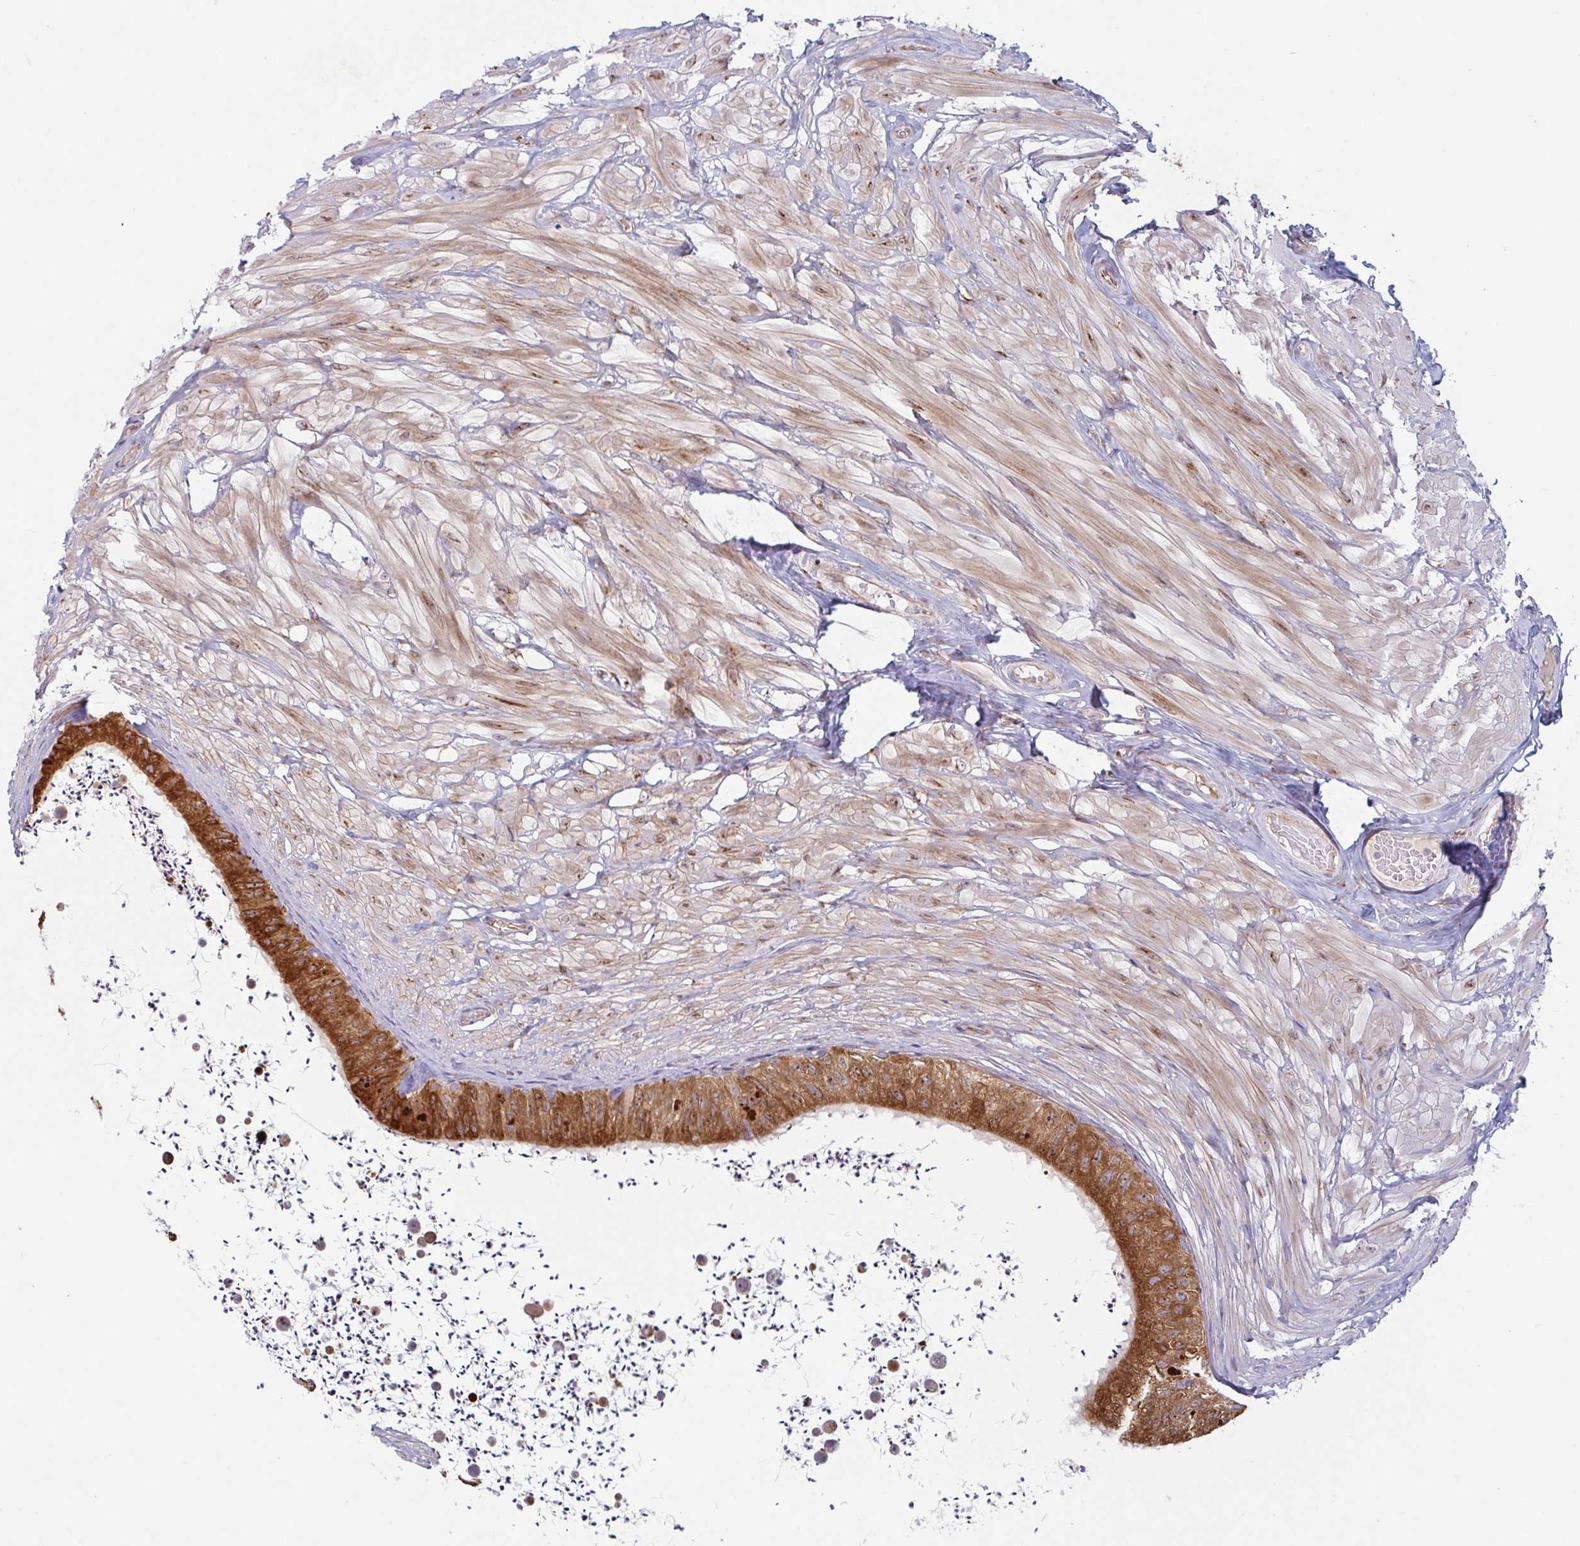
{"staining": {"intensity": "strong", "quantity": "25%-75%", "location": "cytoplasmic/membranous"}, "tissue": "epididymis", "cell_type": "Glandular cells", "image_type": "normal", "snomed": [{"axis": "morphology", "description": "Normal tissue, NOS"}, {"axis": "topography", "description": "Epididymis"}, {"axis": "topography", "description": "Peripheral nerve tissue"}], "caption": "About 25%-75% of glandular cells in benign epididymis reveal strong cytoplasmic/membranous protein staining as visualized by brown immunohistochemical staining.", "gene": "RIT1", "patient": {"sex": "male", "age": 32}}